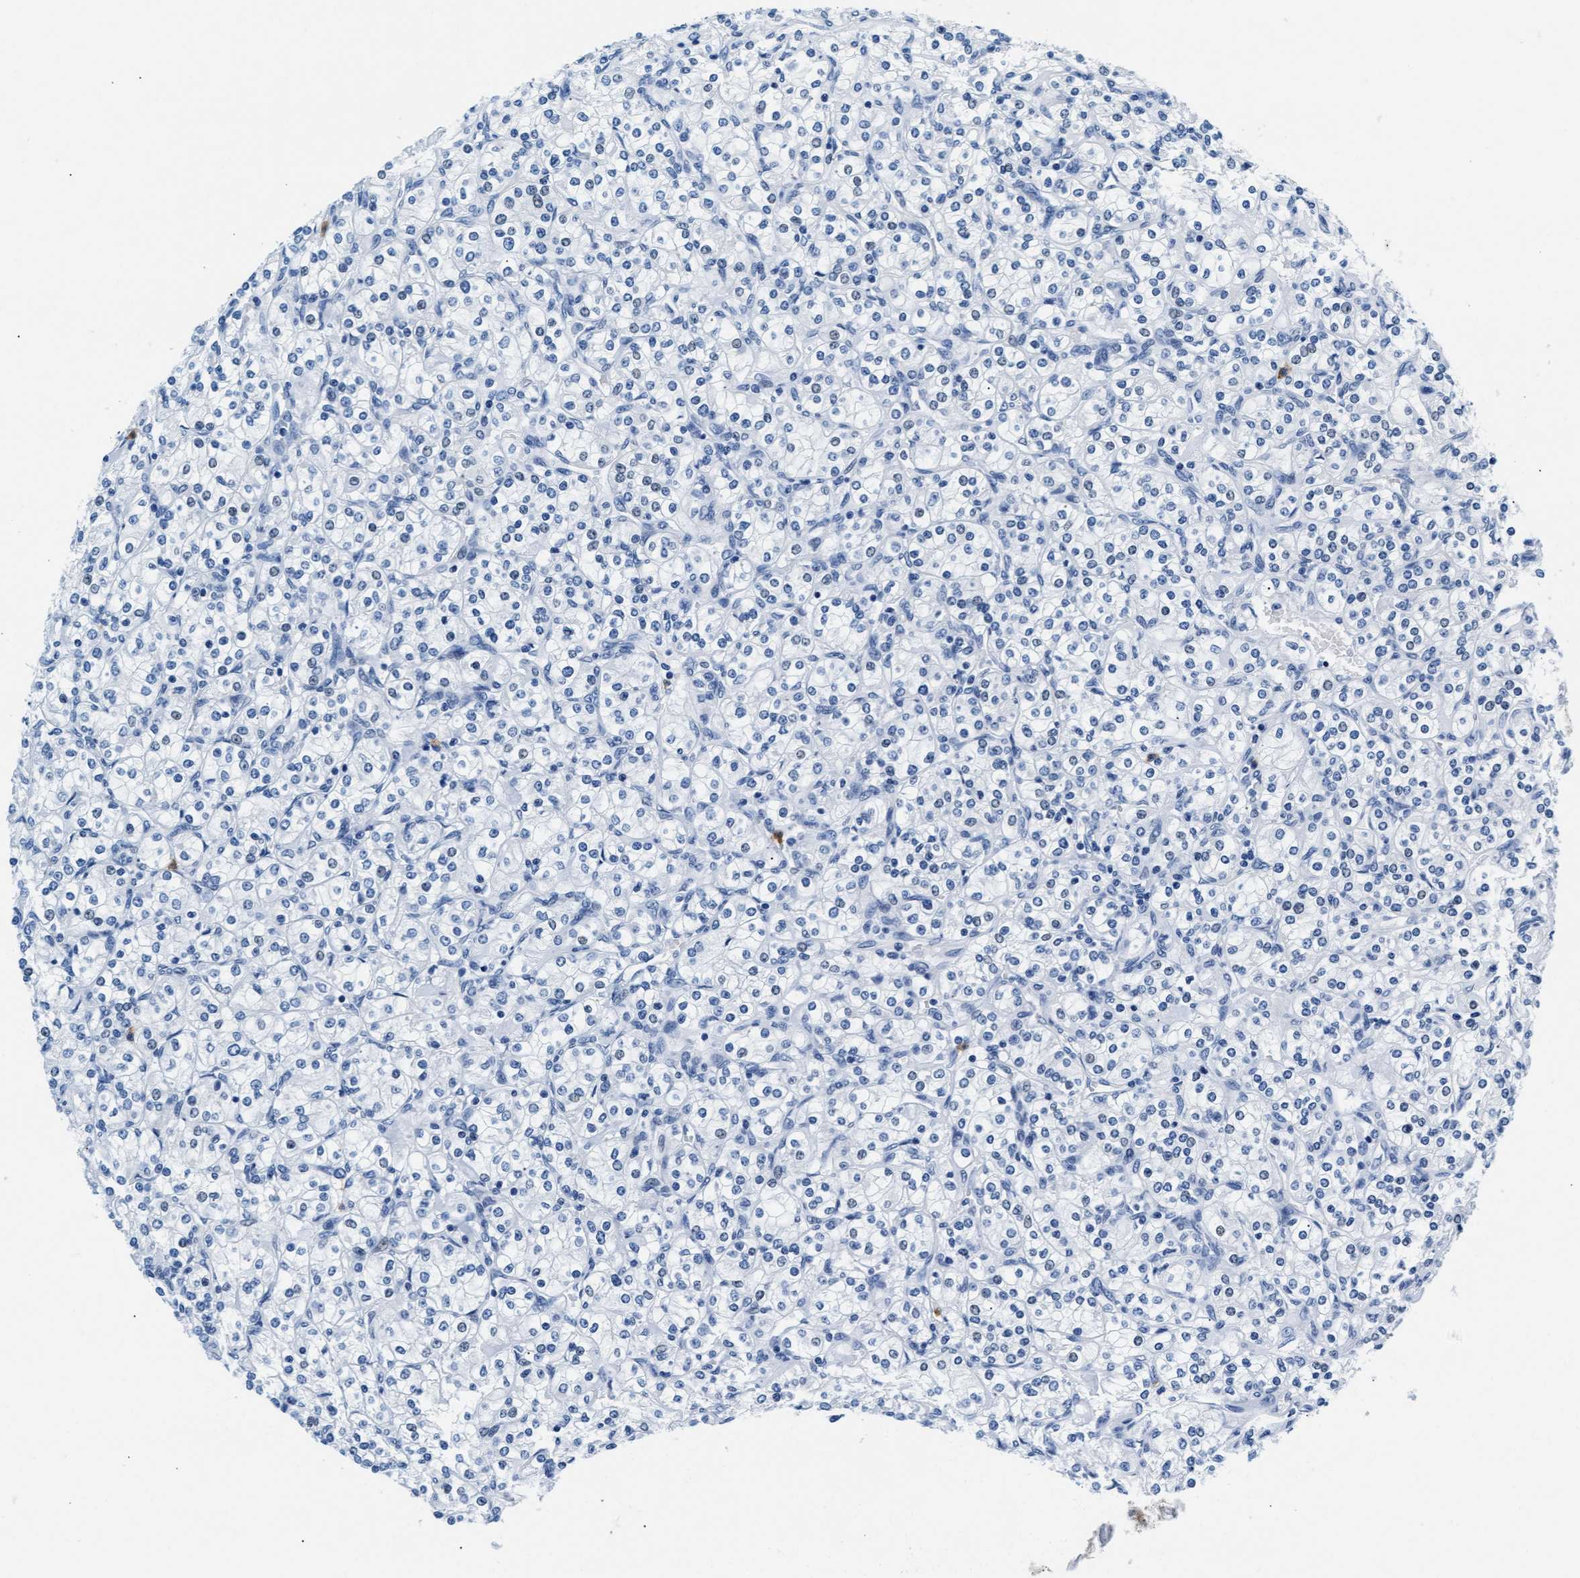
{"staining": {"intensity": "negative", "quantity": "none", "location": "none"}, "tissue": "renal cancer", "cell_type": "Tumor cells", "image_type": "cancer", "snomed": [{"axis": "morphology", "description": "Adenocarcinoma, NOS"}, {"axis": "topography", "description": "Kidney"}], "caption": "A micrograph of human renal cancer is negative for staining in tumor cells. (DAB immunohistochemistry visualized using brightfield microscopy, high magnification).", "gene": "MMP8", "patient": {"sex": "male", "age": 77}}